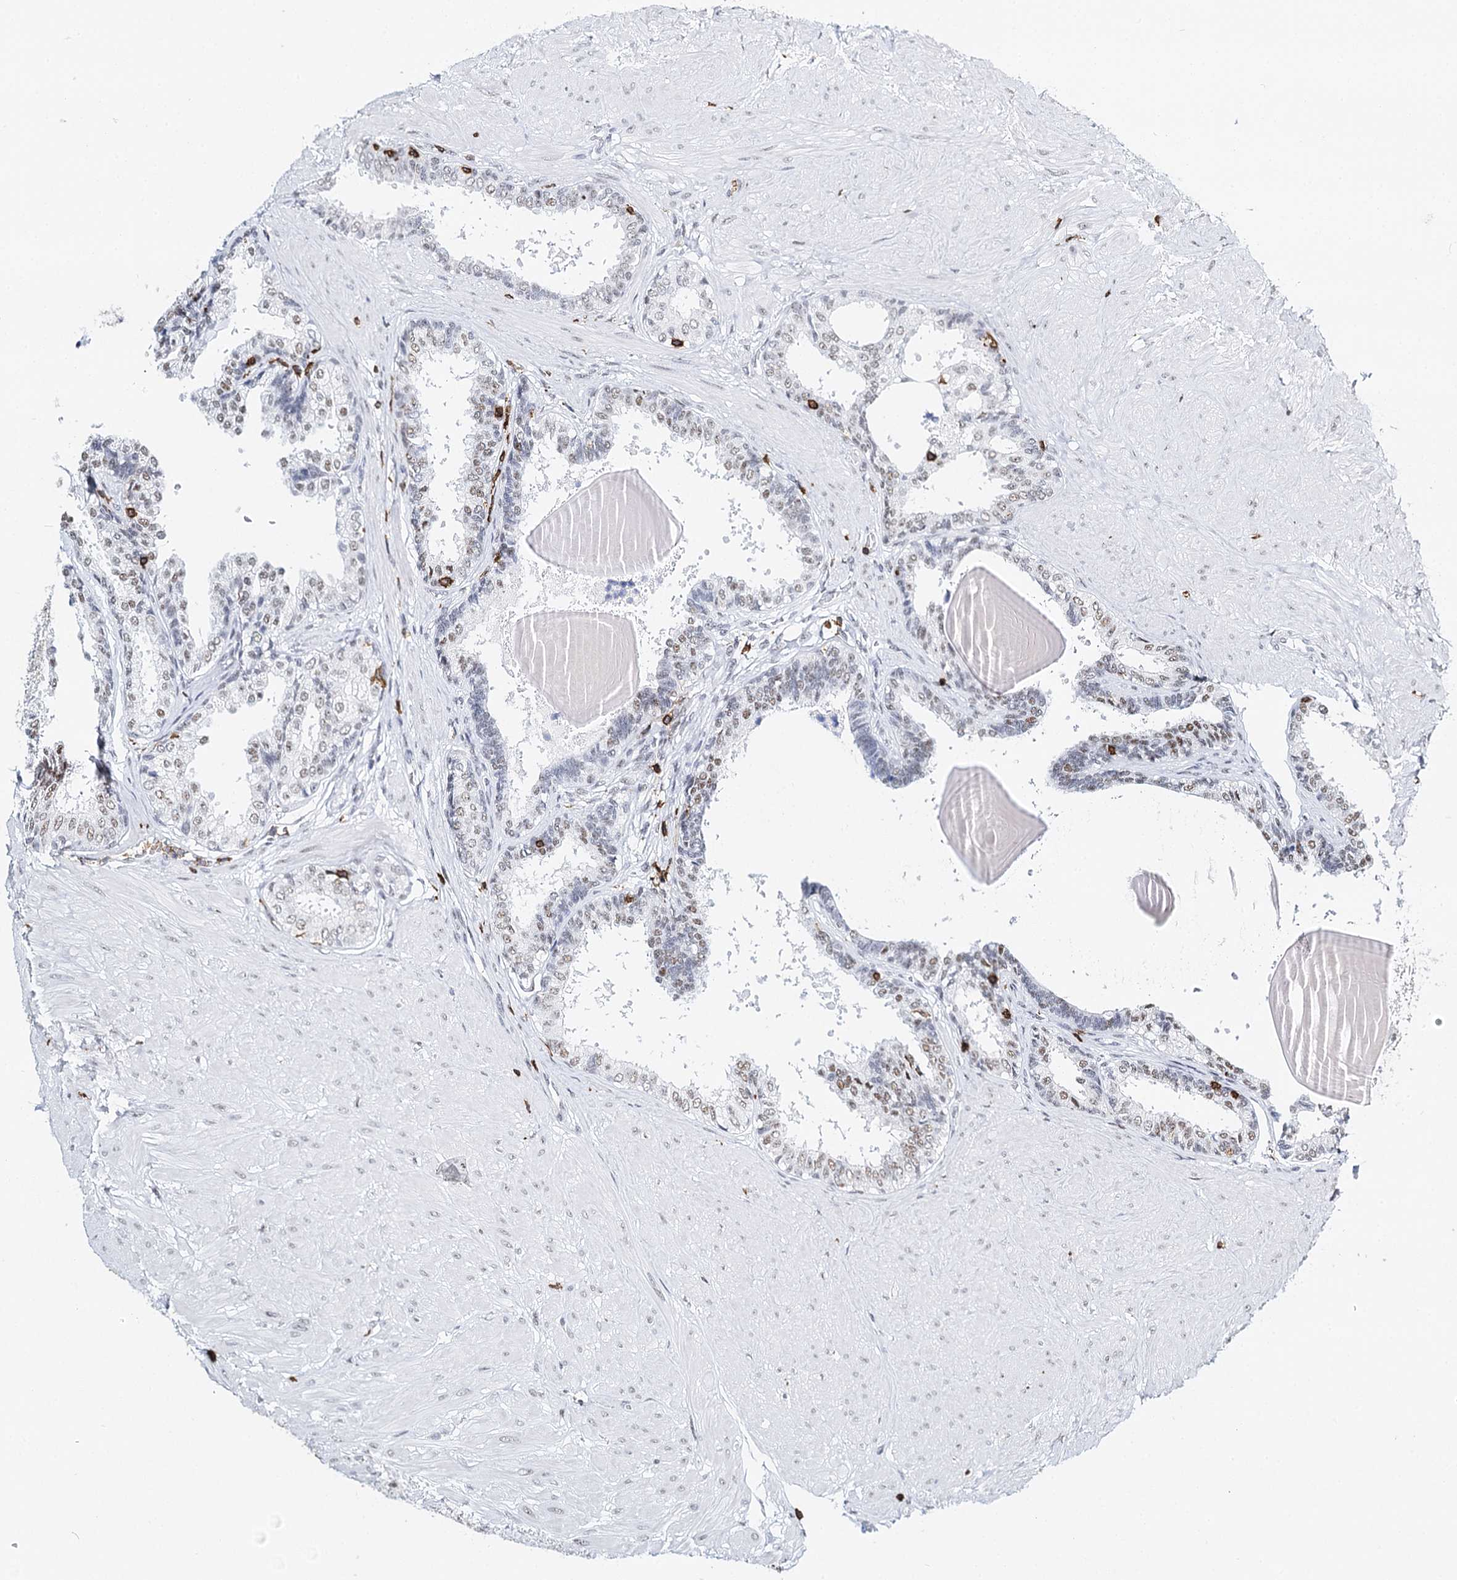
{"staining": {"intensity": "weak", "quantity": "25%-75%", "location": "nuclear"}, "tissue": "prostate", "cell_type": "Glandular cells", "image_type": "normal", "snomed": [{"axis": "morphology", "description": "Normal tissue, NOS"}, {"axis": "topography", "description": "Prostate"}], "caption": "Prostate stained with DAB (3,3'-diaminobenzidine) IHC displays low levels of weak nuclear staining in approximately 25%-75% of glandular cells. (Brightfield microscopy of DAB IHC at high magnification).", "gene": "BARD1", "patient": {"sex": "male", "age": 48}}